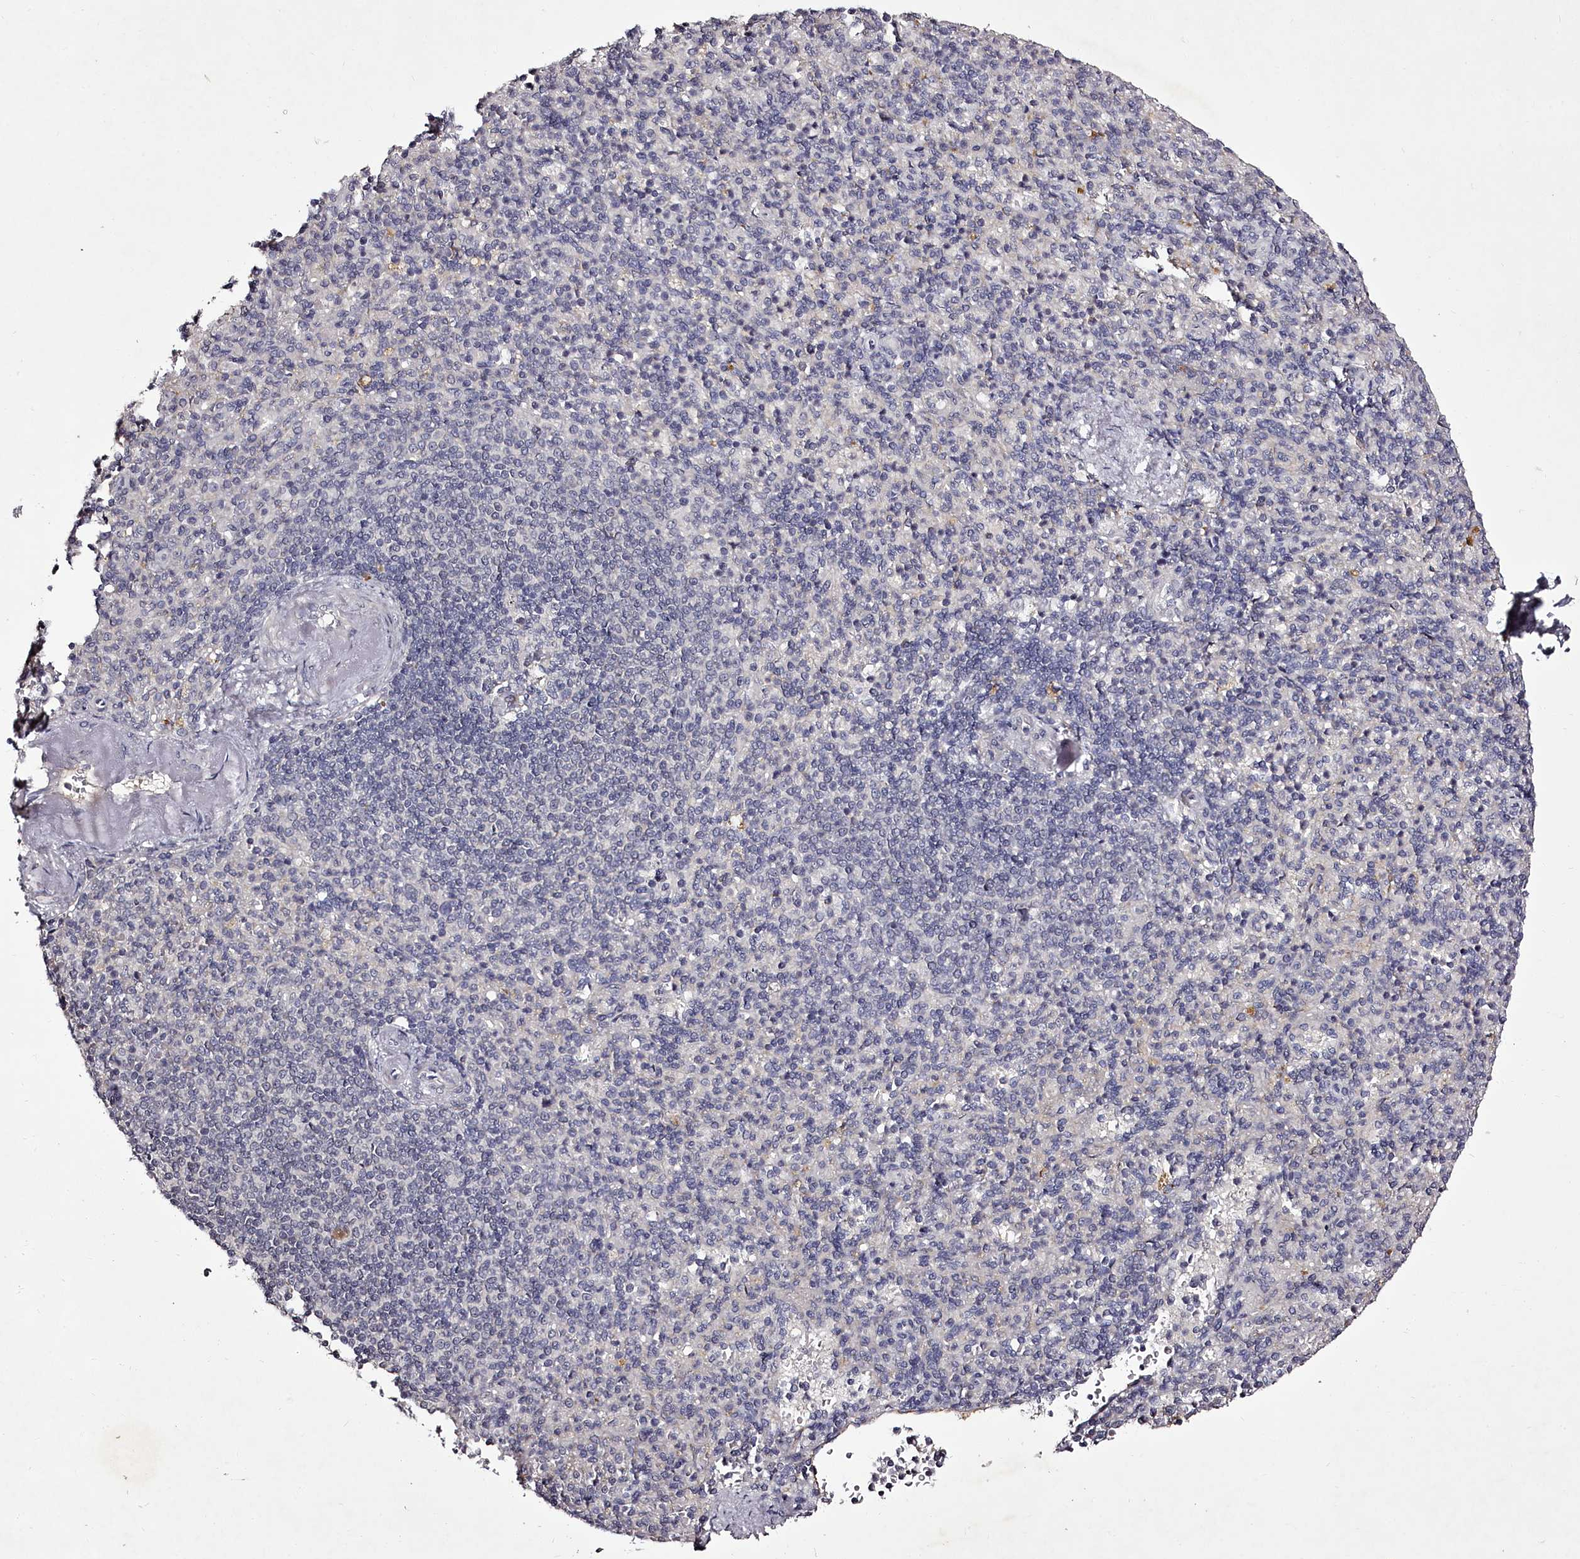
{"staining": {"intensity": "negative", "quantity": "none", "location": "none"}, "tissue": "spleen", "cell_type": "Cells in red pulp", "image_type": "normal", "snomed": [{"axis": "morphology", "description": "Normal tissue, NOS"}, {"axis": "topography", "description": "Spleen"}], "caption": "High power microscopy image of an immunohistochemistry (IHC) photomicrograph of normal spleen, revealing no significant expression in cells in red pulp. (DAB immunohistochemistry with hematoxylin counter stain).", "gene": "RBMXL2", "patient": {"sex": "female", "age": 74}}